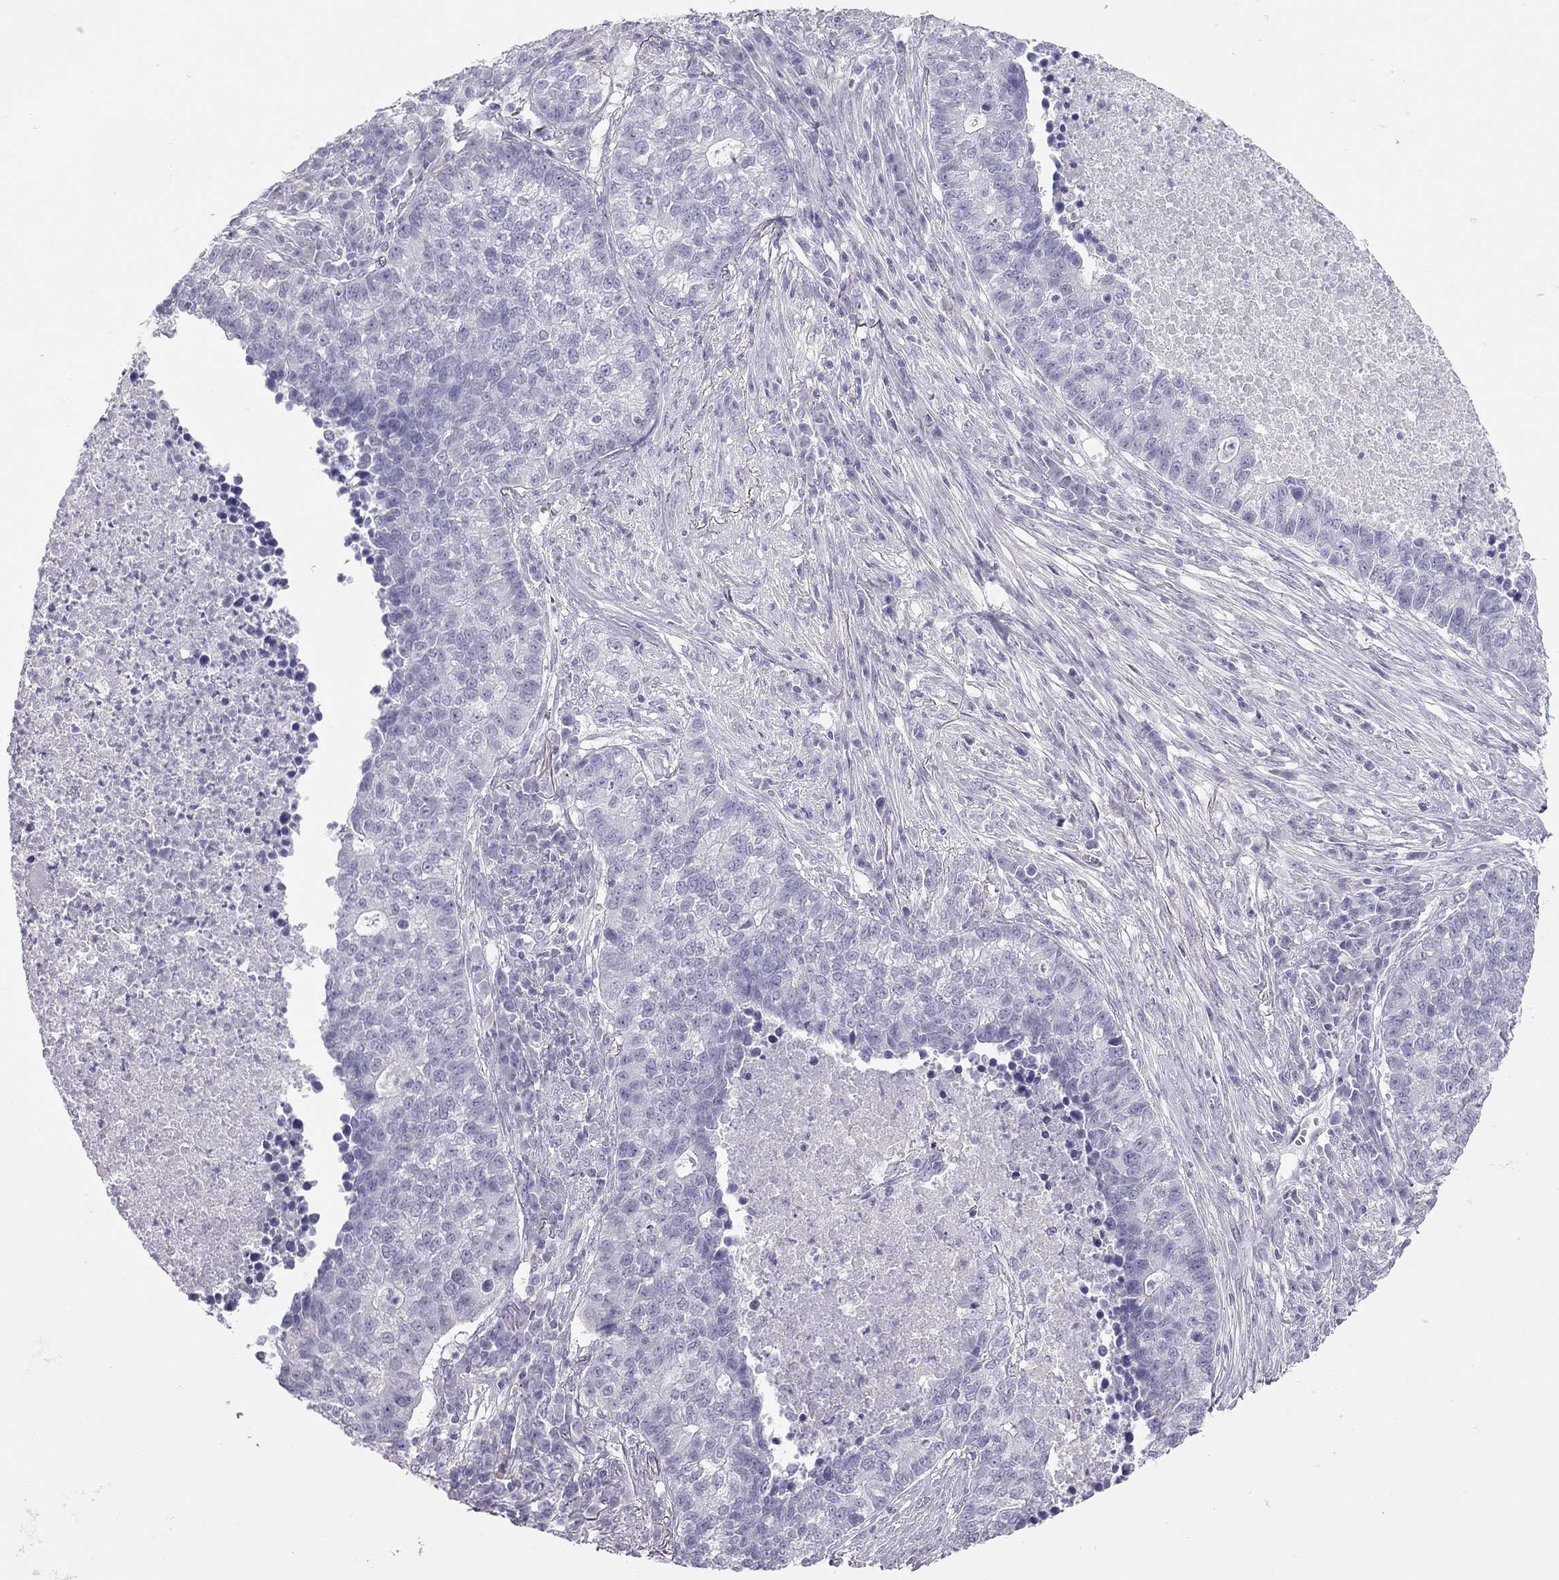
{"staining": {"intensity": "negative", "quantity": "none", "location": "none"}, "tissue": "lung cancer", "cell_type": "Tumor cells", "image_type": "cancer", "snomed": [{"axis": "morphology", "description": "Adenocarcinoma, NOS"}, {"axis": "topography", "description": "Lung"}], "caption": "Immunohistochemistry (IHC) histopathology image of neoplastic tissue: human lung adenocarcinoma stained with DAB exhibits no significant protein staining in tumor cells.", "gene": "SPATA12", "patient": {"sex": "male", "age": 57}}